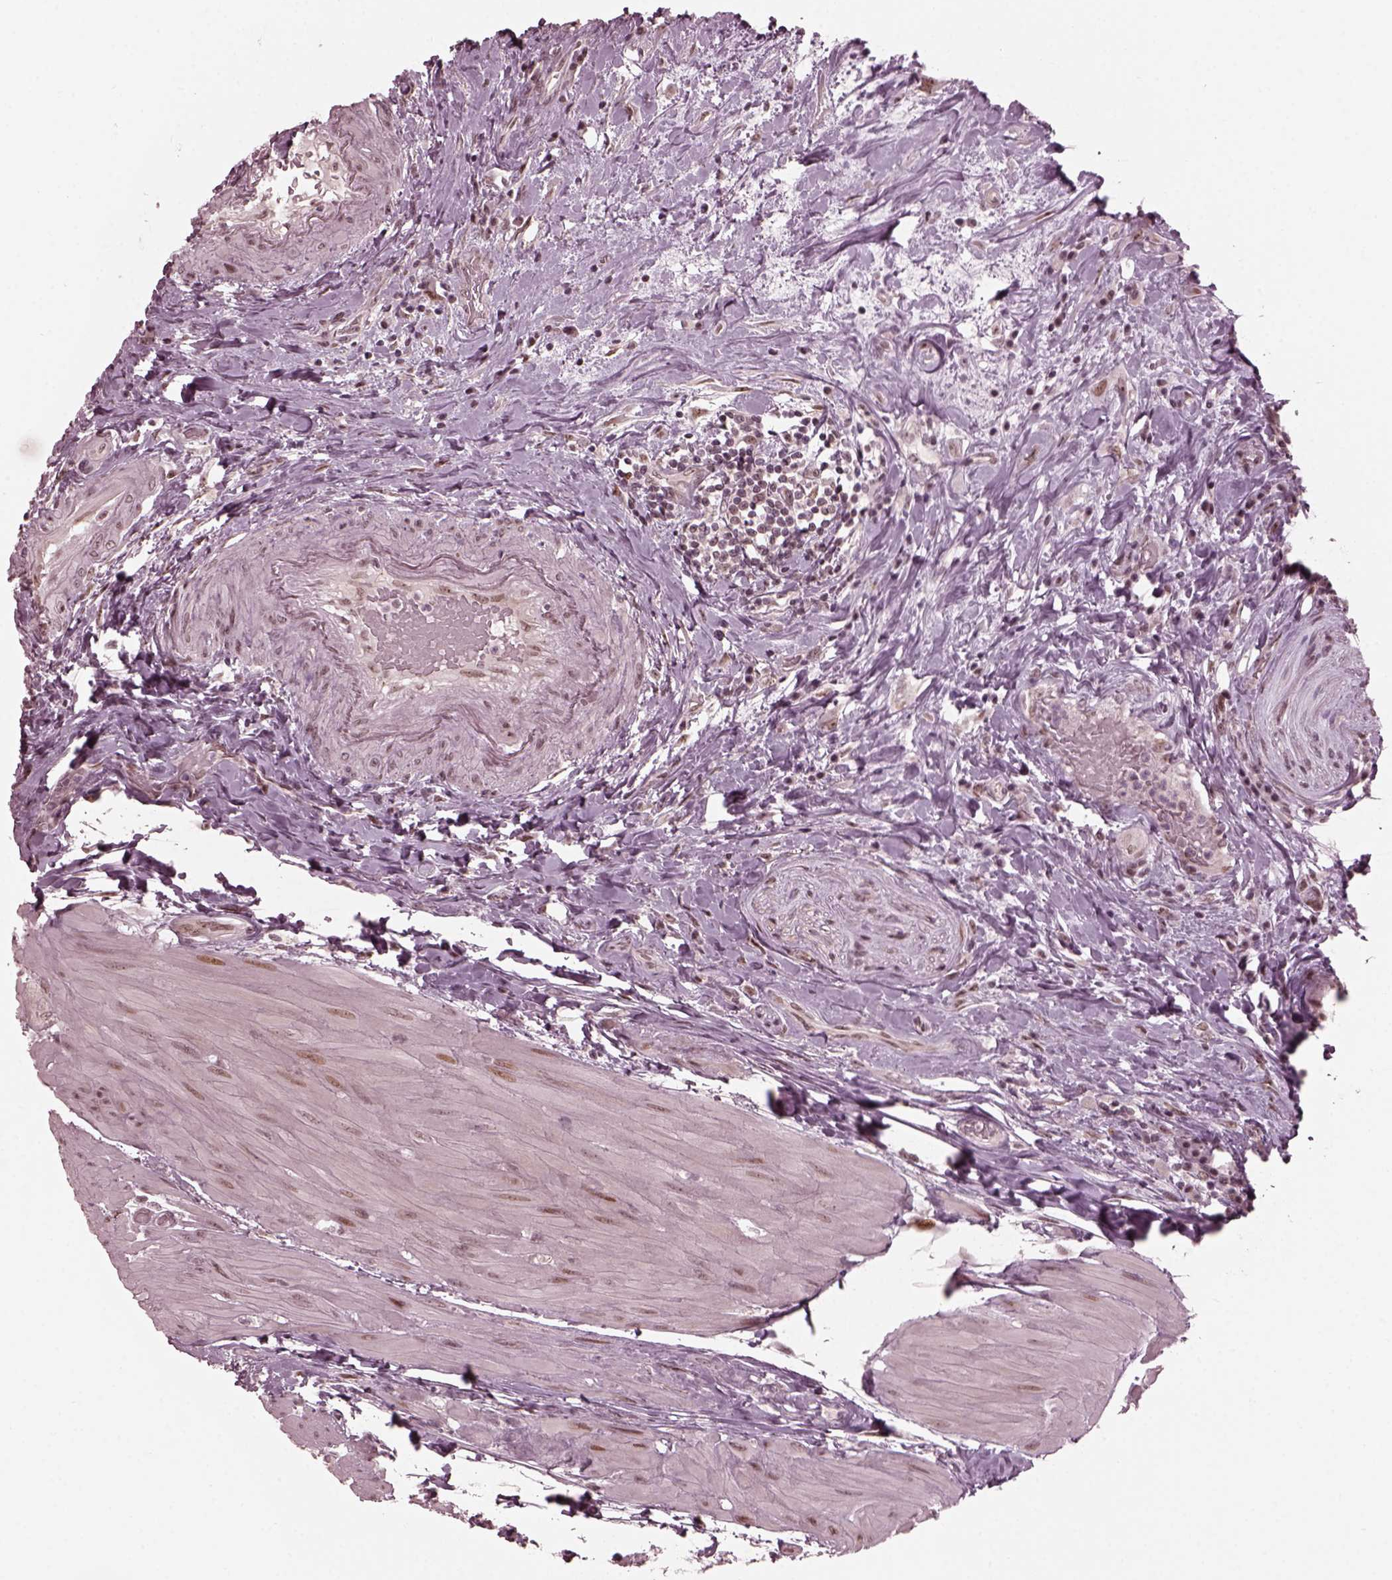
{"staining": {"intensity": "weak", "quantity": "25%-75%", "location": "nuclear"}, "tissue": "urothelial cancer", "cell_type": "Tumor cells", "image_type": "cancer", "snomed": [{"axis": "morphology", "description": "Urothelial carcinoma, High grade"}, {"axis": "topography", "description": "Urinary bladder"}], "caption": "Urothelial cancer stained with a protein marker demonstrates weak staining in tumor cells.", "gene": "TRIB3", "patient": {"sex": "male", "age": 79}}